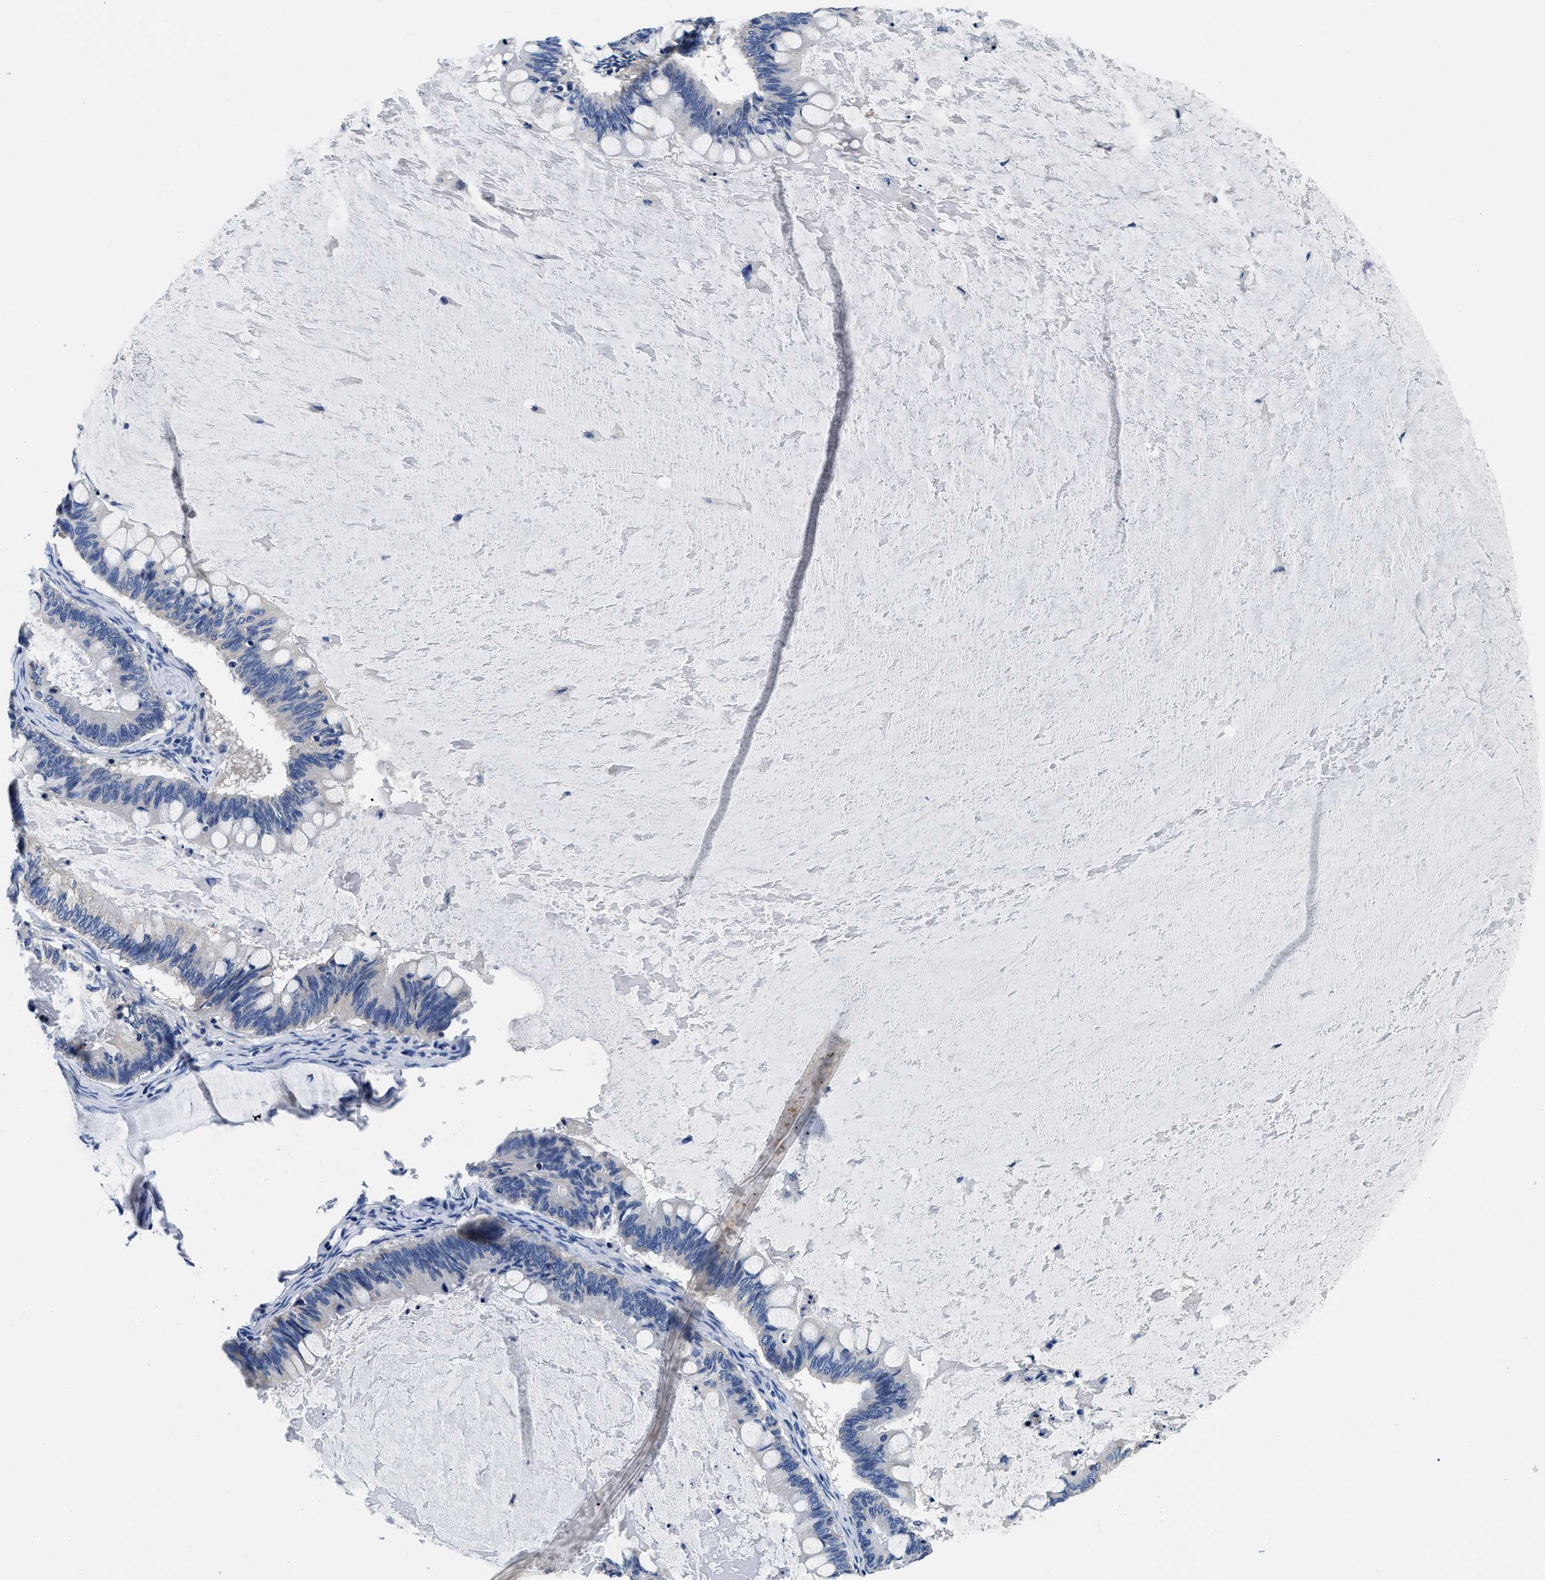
{"staining": {"intensity": "negative", "quantity": "none", "location": "none"}, "tissue": "ovarian cancer", "cell_type": "Tumor cells", "image_type": "cancer", "snomed": [{"axis": "morphology", "description": "Cystadenocarcinoma, mucinous, NOS"}, {"axis": "topography", "description": "Ovary"}], "caption": "Tumor cells are negative for protein expression in human mucinous cystadenocarcinoma (ovarian).", "gene": "SLC35F1", "patient": {"sex": "female", "age": 61}}